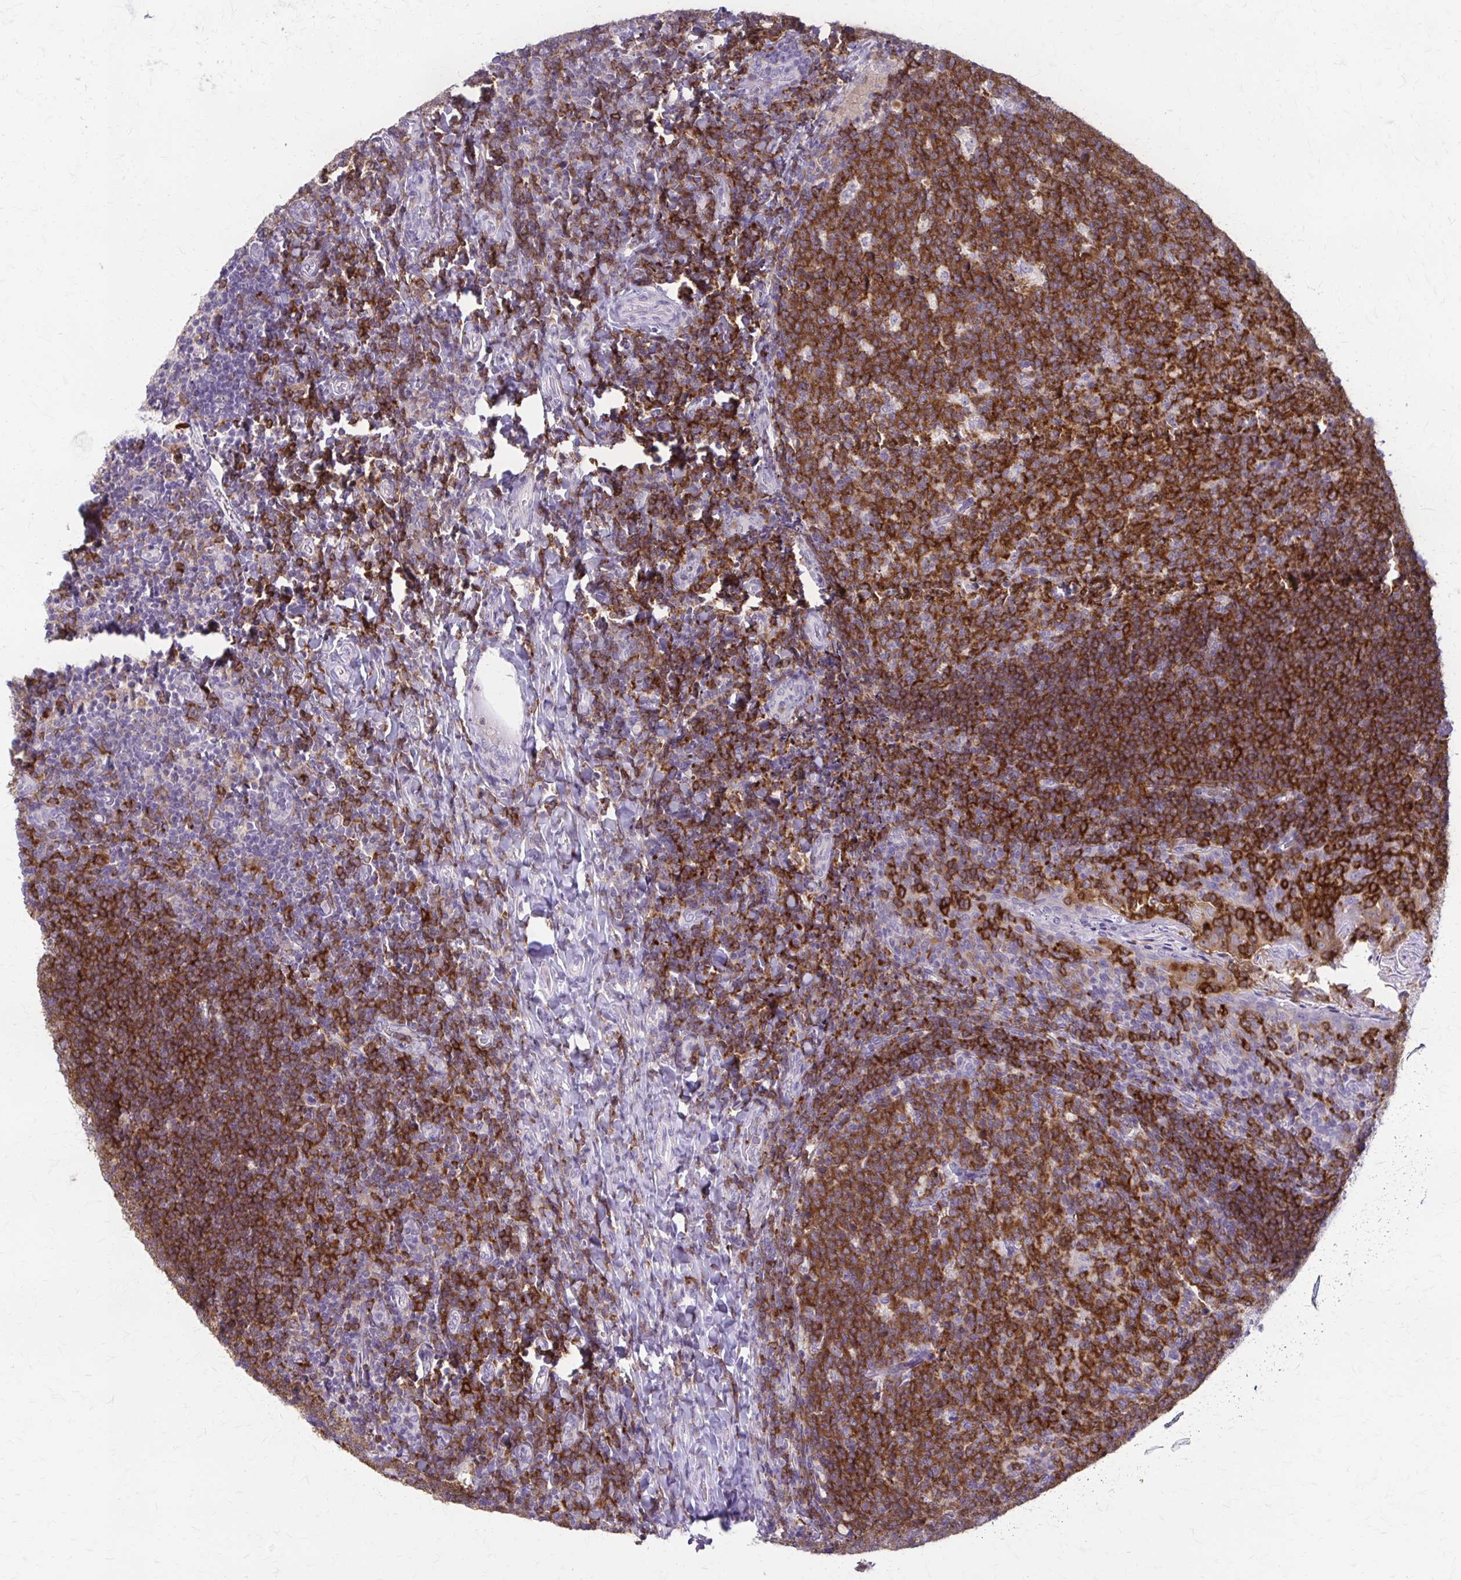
{"staining": {"intensity": "strong", "quantity": ">75%", "location": "cytoplasmic/membranous"}, "tissue": "tonsil", "cell_type": "Germinal center cells", "image_type": "normal", "snomed": [{"axis": "morphology", "description": "Normal tissue, NOS"}, {"axis": "topography", "description": "Tonsil"}], "caption": "Human tonsil stained for a protein (brown) displays strong cytoplasmic/membranous positive staining in approximately >75% of germinal center cells.", "gene": "PIK3AP1", "patient": {"sex": "female", "age": 10}}